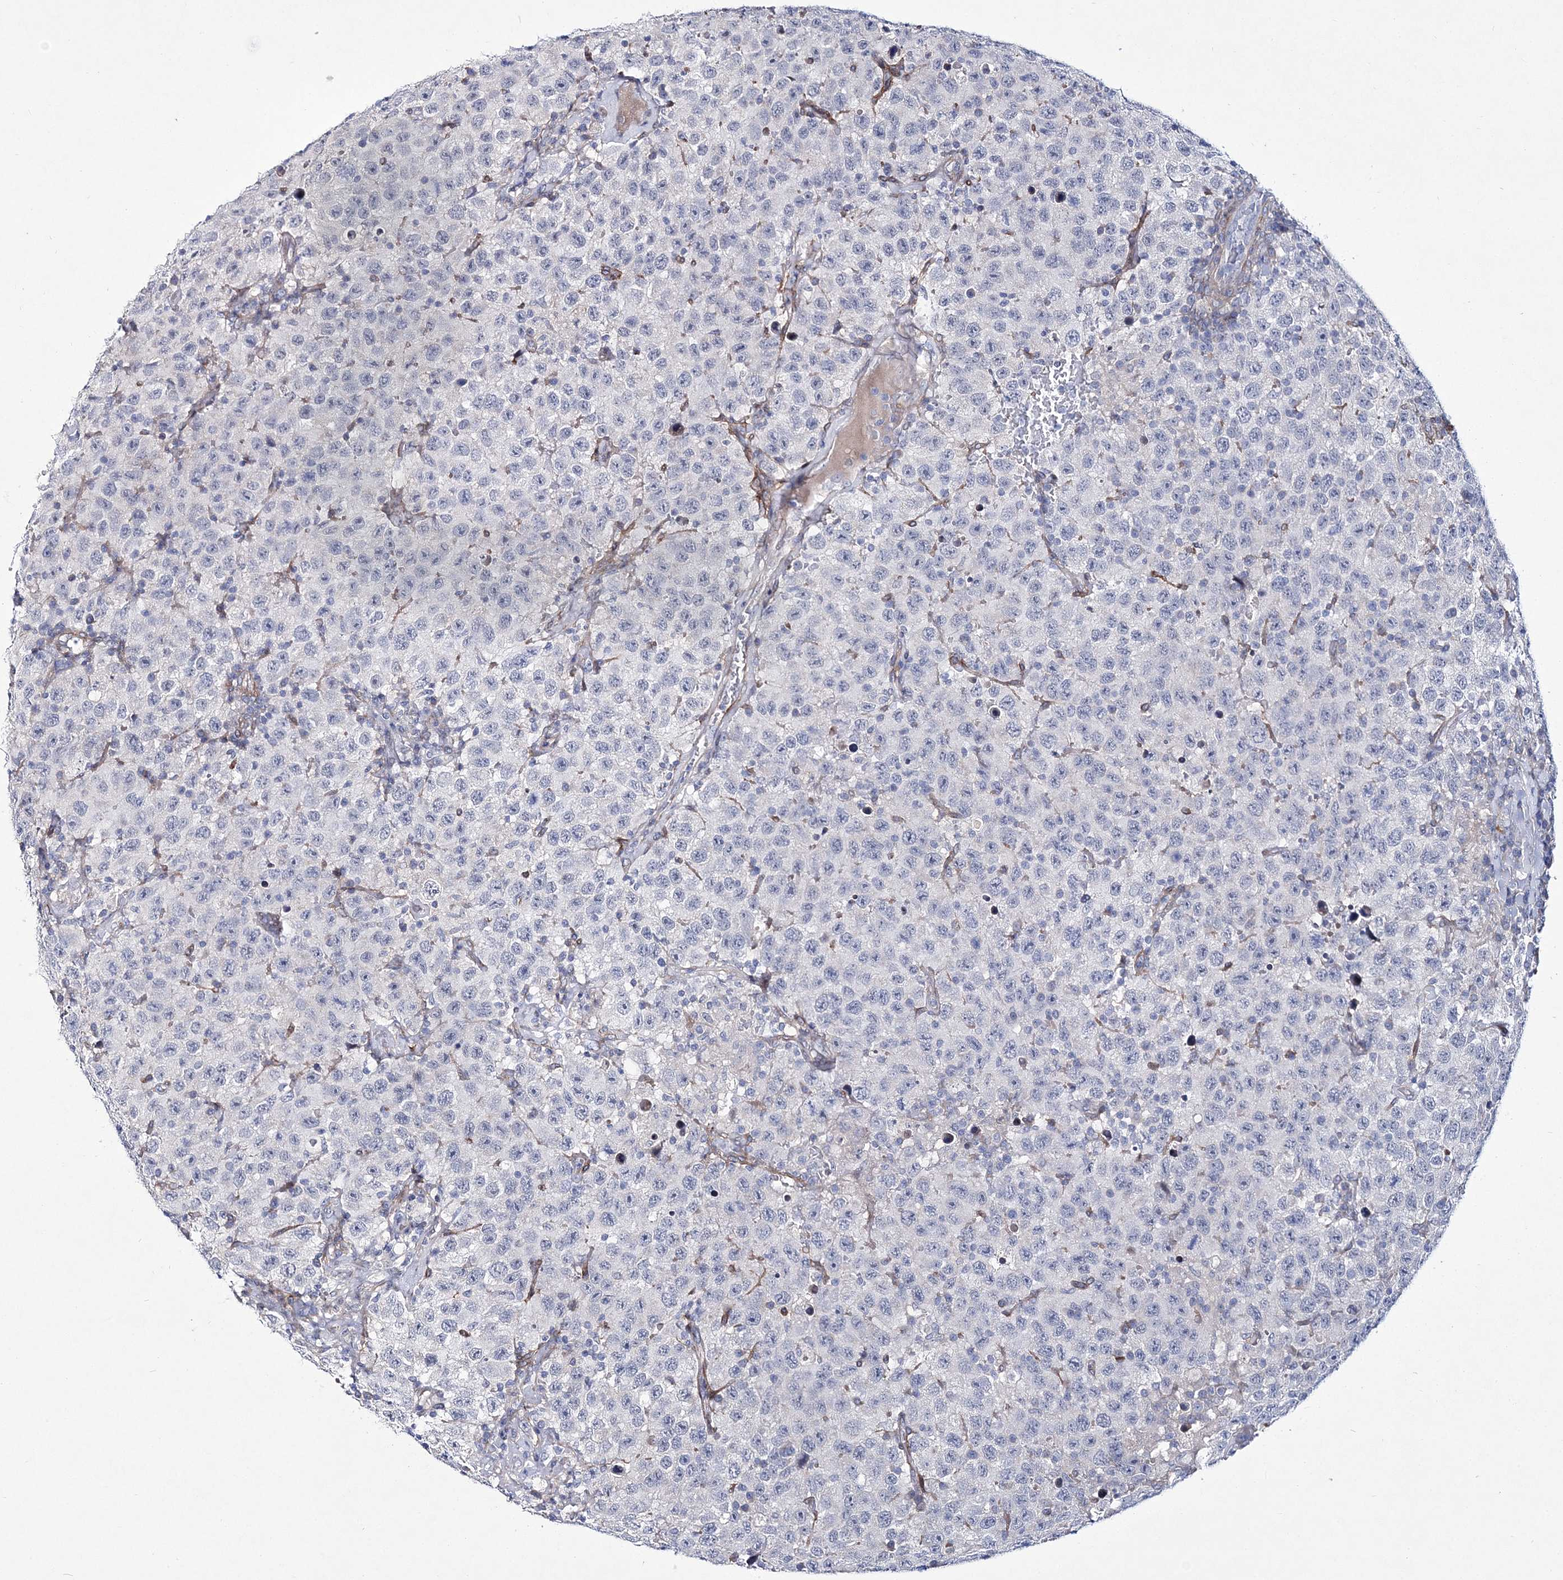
{"staining": {"intensity": "negative", "quantity": "none", "location": "none"}, "tissue": "testis cancer", "cell_type": "Tumor cells", "image_type": "cancer", "snomed": [{"axis": "morphology", "description": "Seminoma, NOS"}, {"axis": "topography", "description": "Testis"}], "caption": "Protein analysis of testis cancer displays no significant staining in tumor cells.", "gene": "ANO1", "patient": {"sex": "male", "age": 41}}